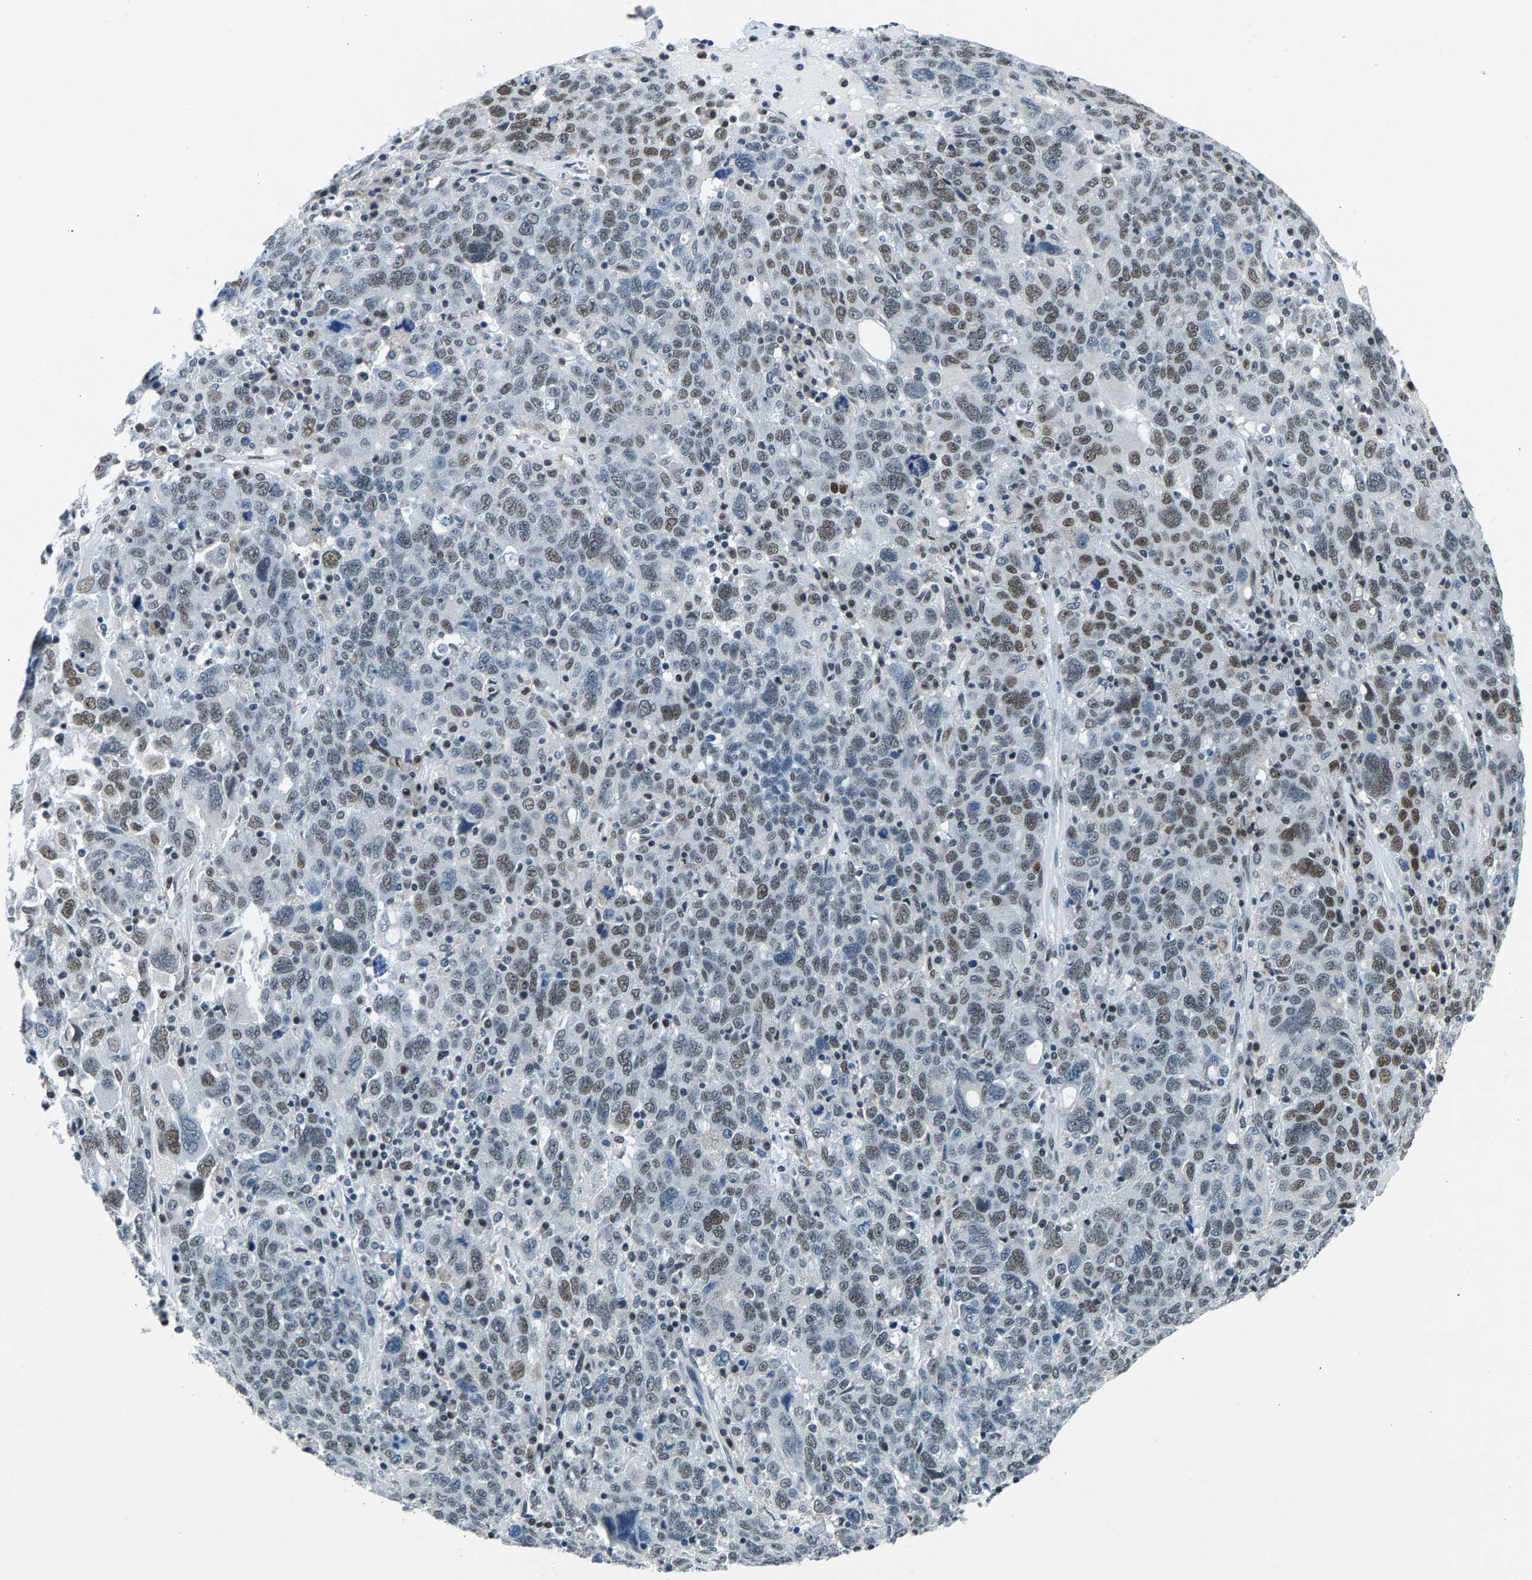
{"staining": {"intensity": "moderate", "quantity": "<25%", "location": "nuclear"}, "tissue": "ovarian cancer", "cell_type": "Tumor cells", "image_type": "cancer", "snomed": [{"axis": "morphology", "description": "Carcinoma, endometroid"}, {"axis": "topography", "description": "Ovary"}], "caption": "Human ovarian cancer stained with a brown dye displays moderate nuclear positive positivity in approximately <25% of tumor cells.", "gene": "ATF2", "patient": {"sex": "female", "age": 62}}